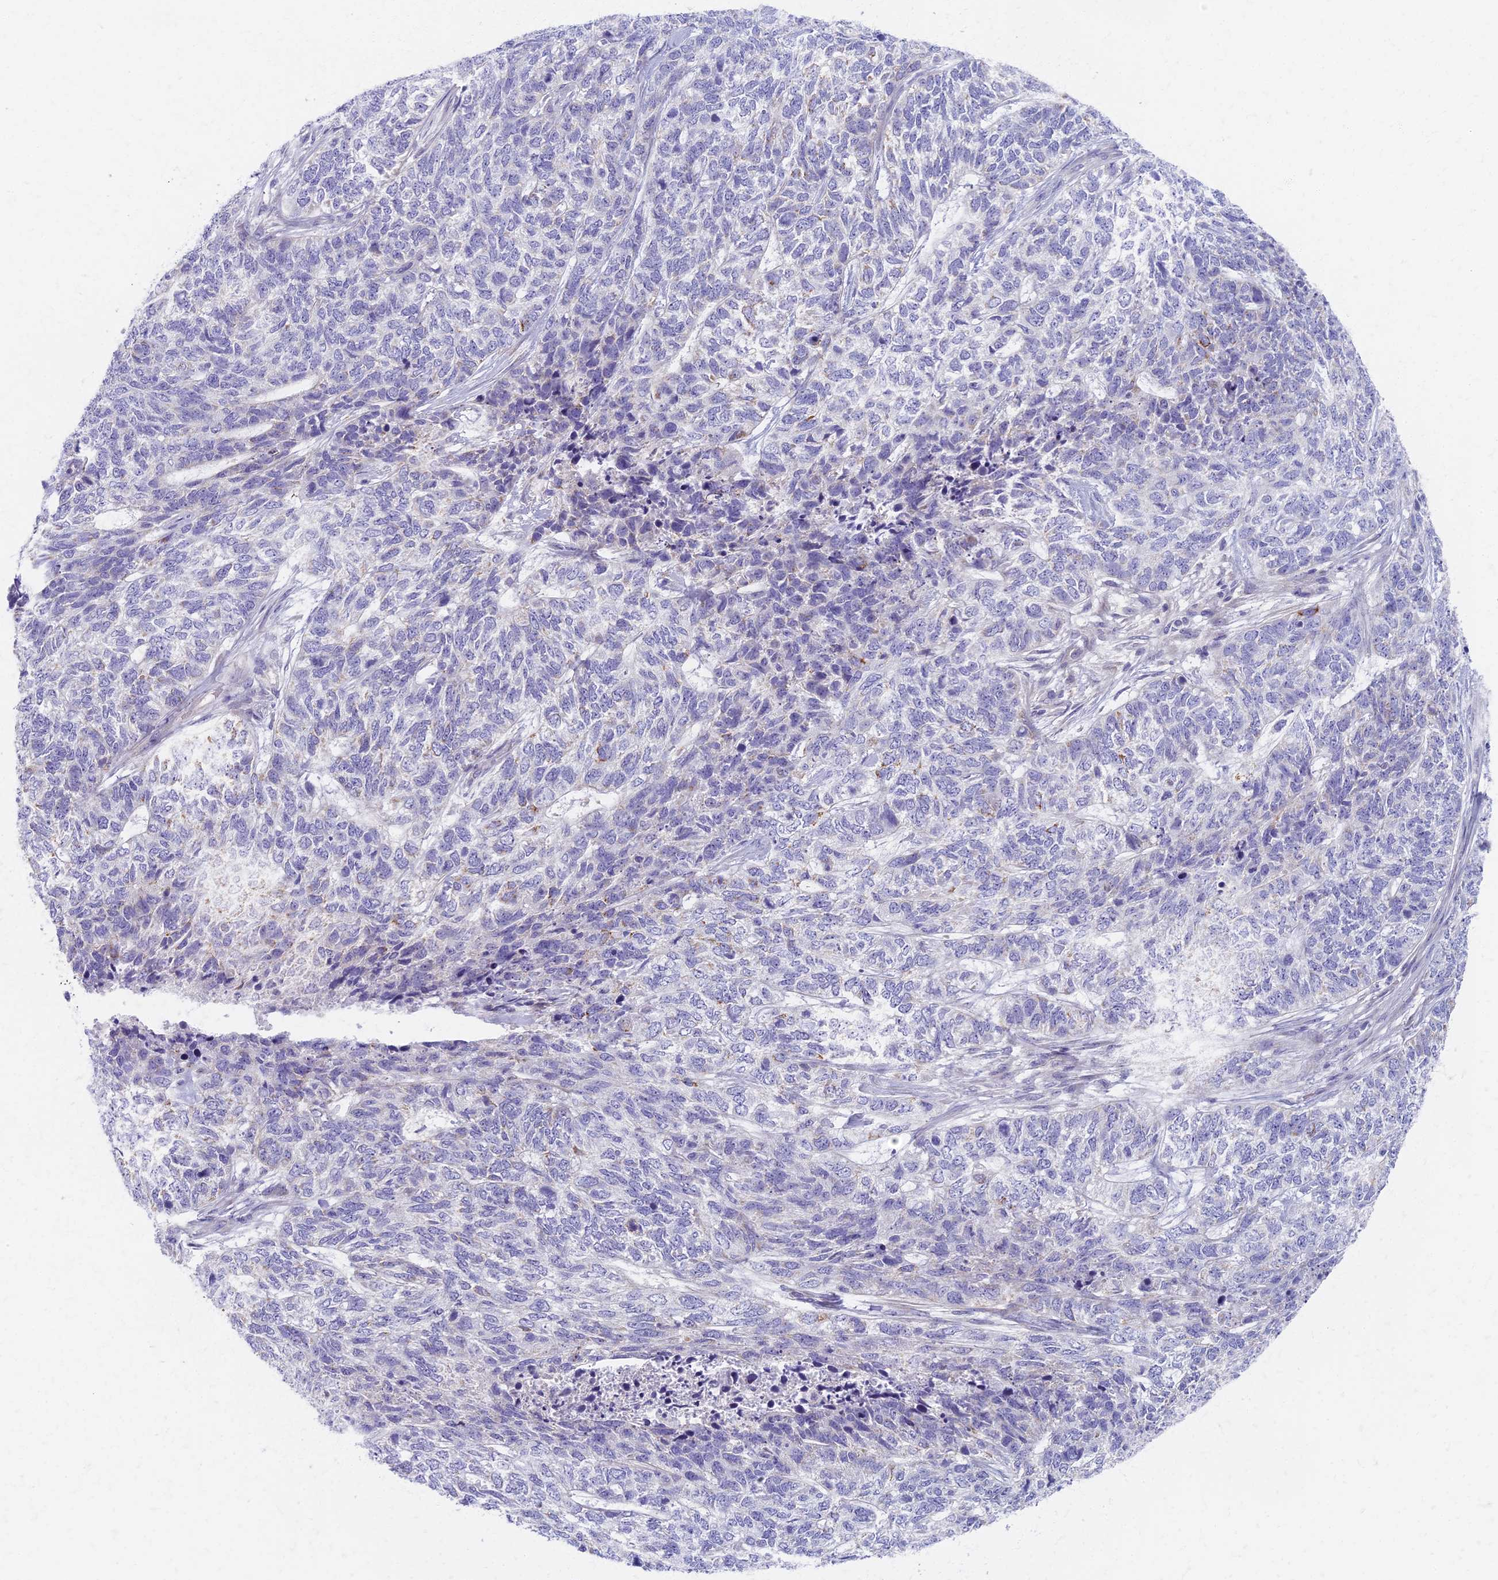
{"staining": {"intensity": "negative", "quantity": "none", "location": "none"}, "tissue": "skin cancer", "cell_type": "Tumor cells", "image_type": "cancer", "snomed": [{"axis": "morphology", "description": "Basal cell carcinoma"}, {"axis": "topography", "description": "Skin"}], "caption": "DAB immunohistochemical staining of human basal cell carcinoma (skin) shows no significant expression in tumor cells.", "gene": "AP4E1", "patient": {"sex": "female", "age": 65}}